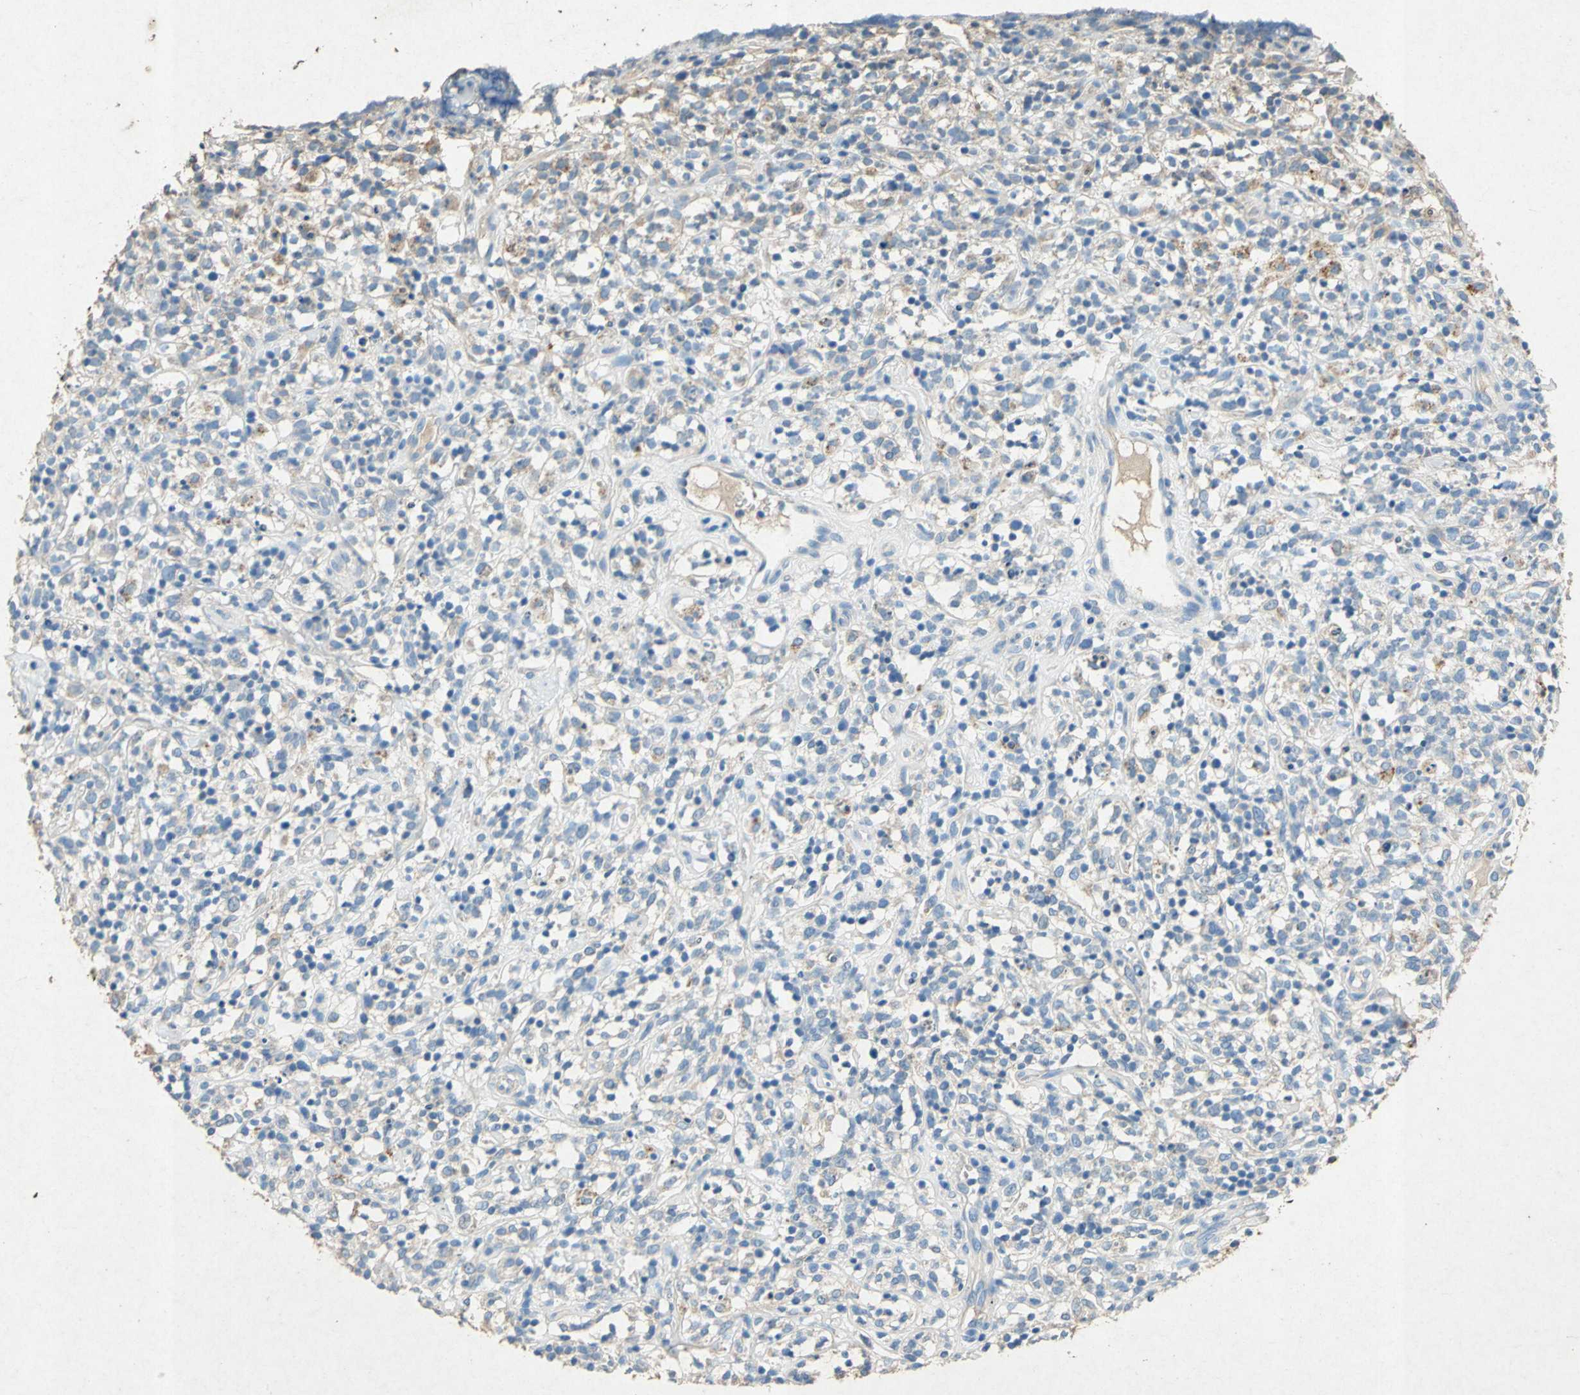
{"staining": {"intensity": "weak", "quantity": "25%-75%", "location": "cytoplasmic/membranous"}, "tissue": "lymphoma", "cell_type": "Tumor cells", "image_type": "cancer", "snomed": [{"axis": "morphology", "description": "Malignant lymphoma, non-Hodgkin's type, High grade"}, {"axis": "topography", "description": "Lymph node"}], "caption": "Immunohistochemical staining of human malignant lymphoma, non-Hodgkin's type (high-grade) displays low levels of weak cytoplasmic/membranous expression in approximately 25%-75% of tumor cells. (brown staining indicates protein expression, while blue staining denotes nuclei).", "gene": "ADAMTS5", "patient": {"sex": "female", "age": 73}}